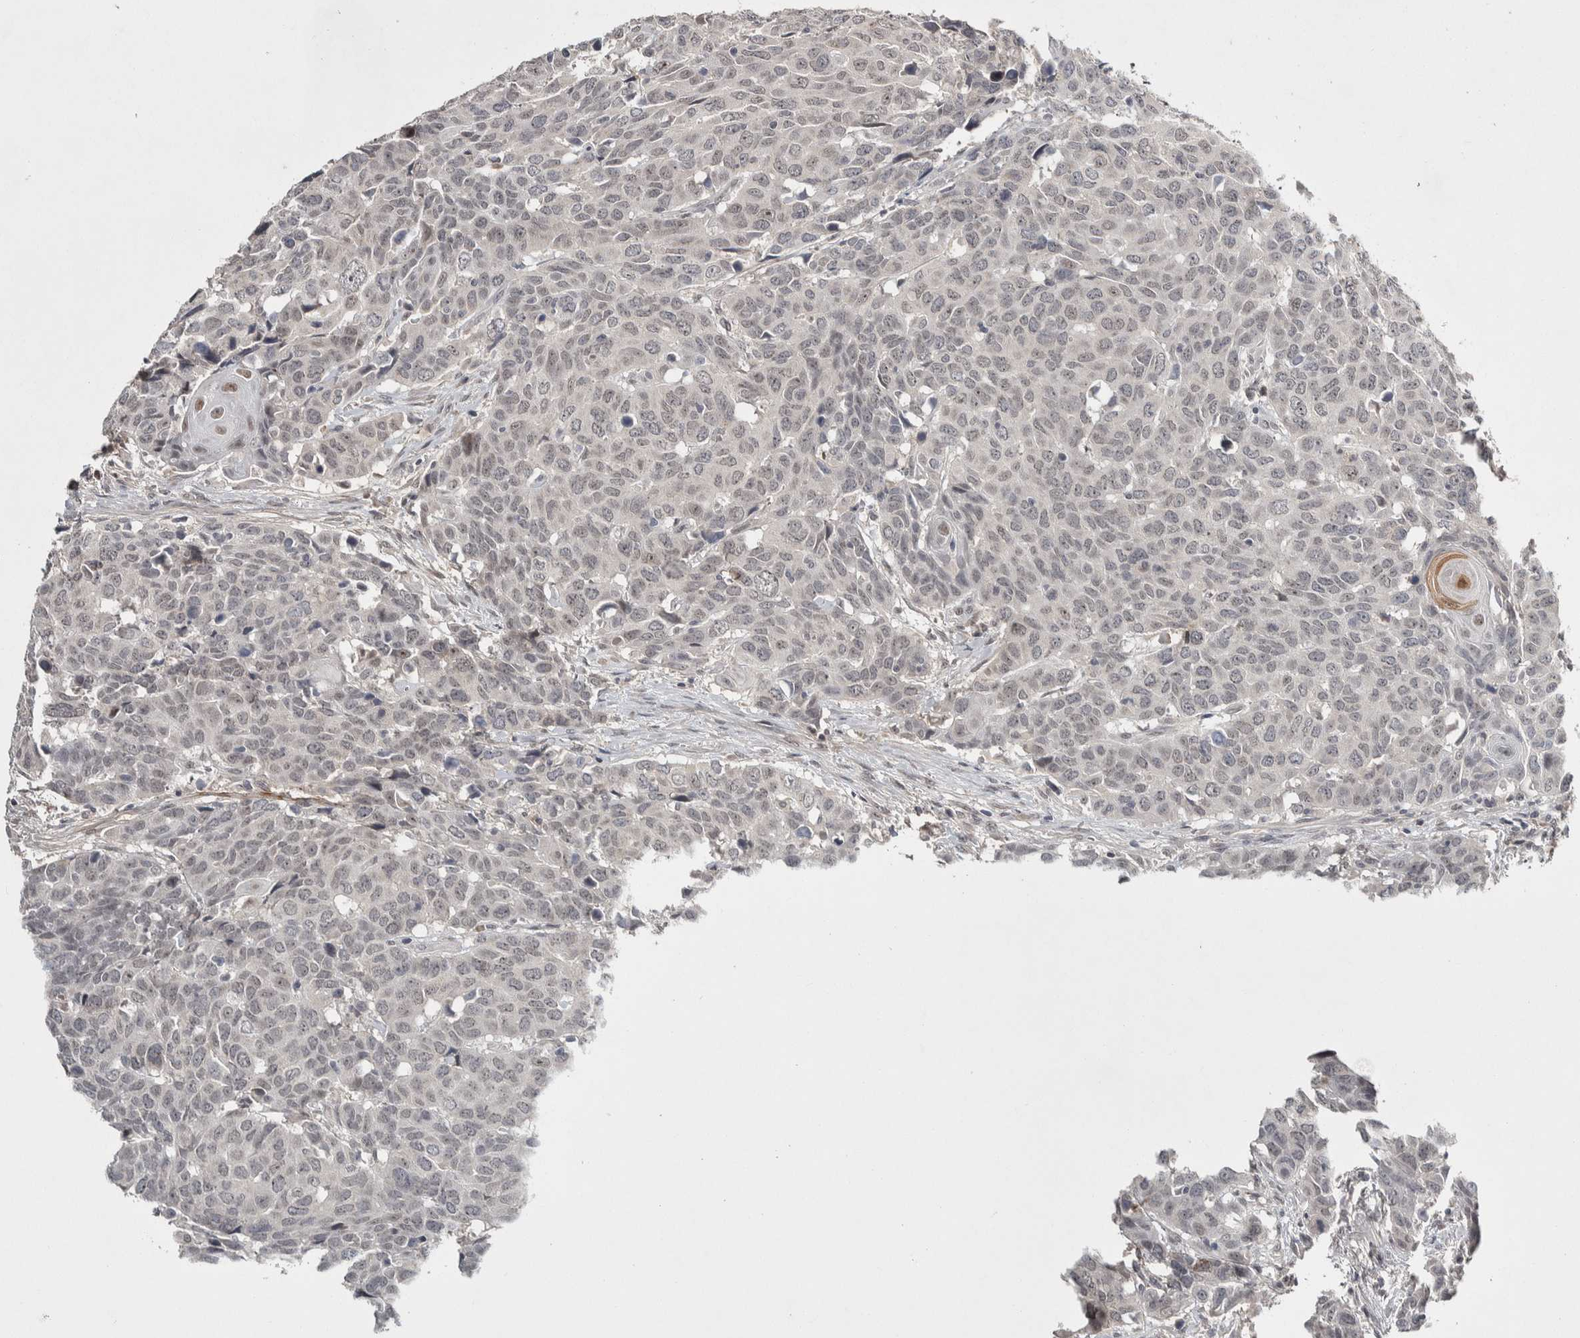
{"staining": {"intensity": "weak", "quantity": ">75%", "location": "nuclear"}, "tissue": "head and neck cancer", "cell_type": "Tumor cells", "image_type": "cancer", "snomed": [{"axis": "morphology", "description": "Squamous cell carcinoma, NOS"}, {"axis": "topography", "description": "Head-Neck"}], "caption": "A histopathology image of head and neck cancer stained for a protein shows weak nuclear brown staining in tumor cells.", "gene": "ASPN", "patient": {"sex": "male", "age": 66}}